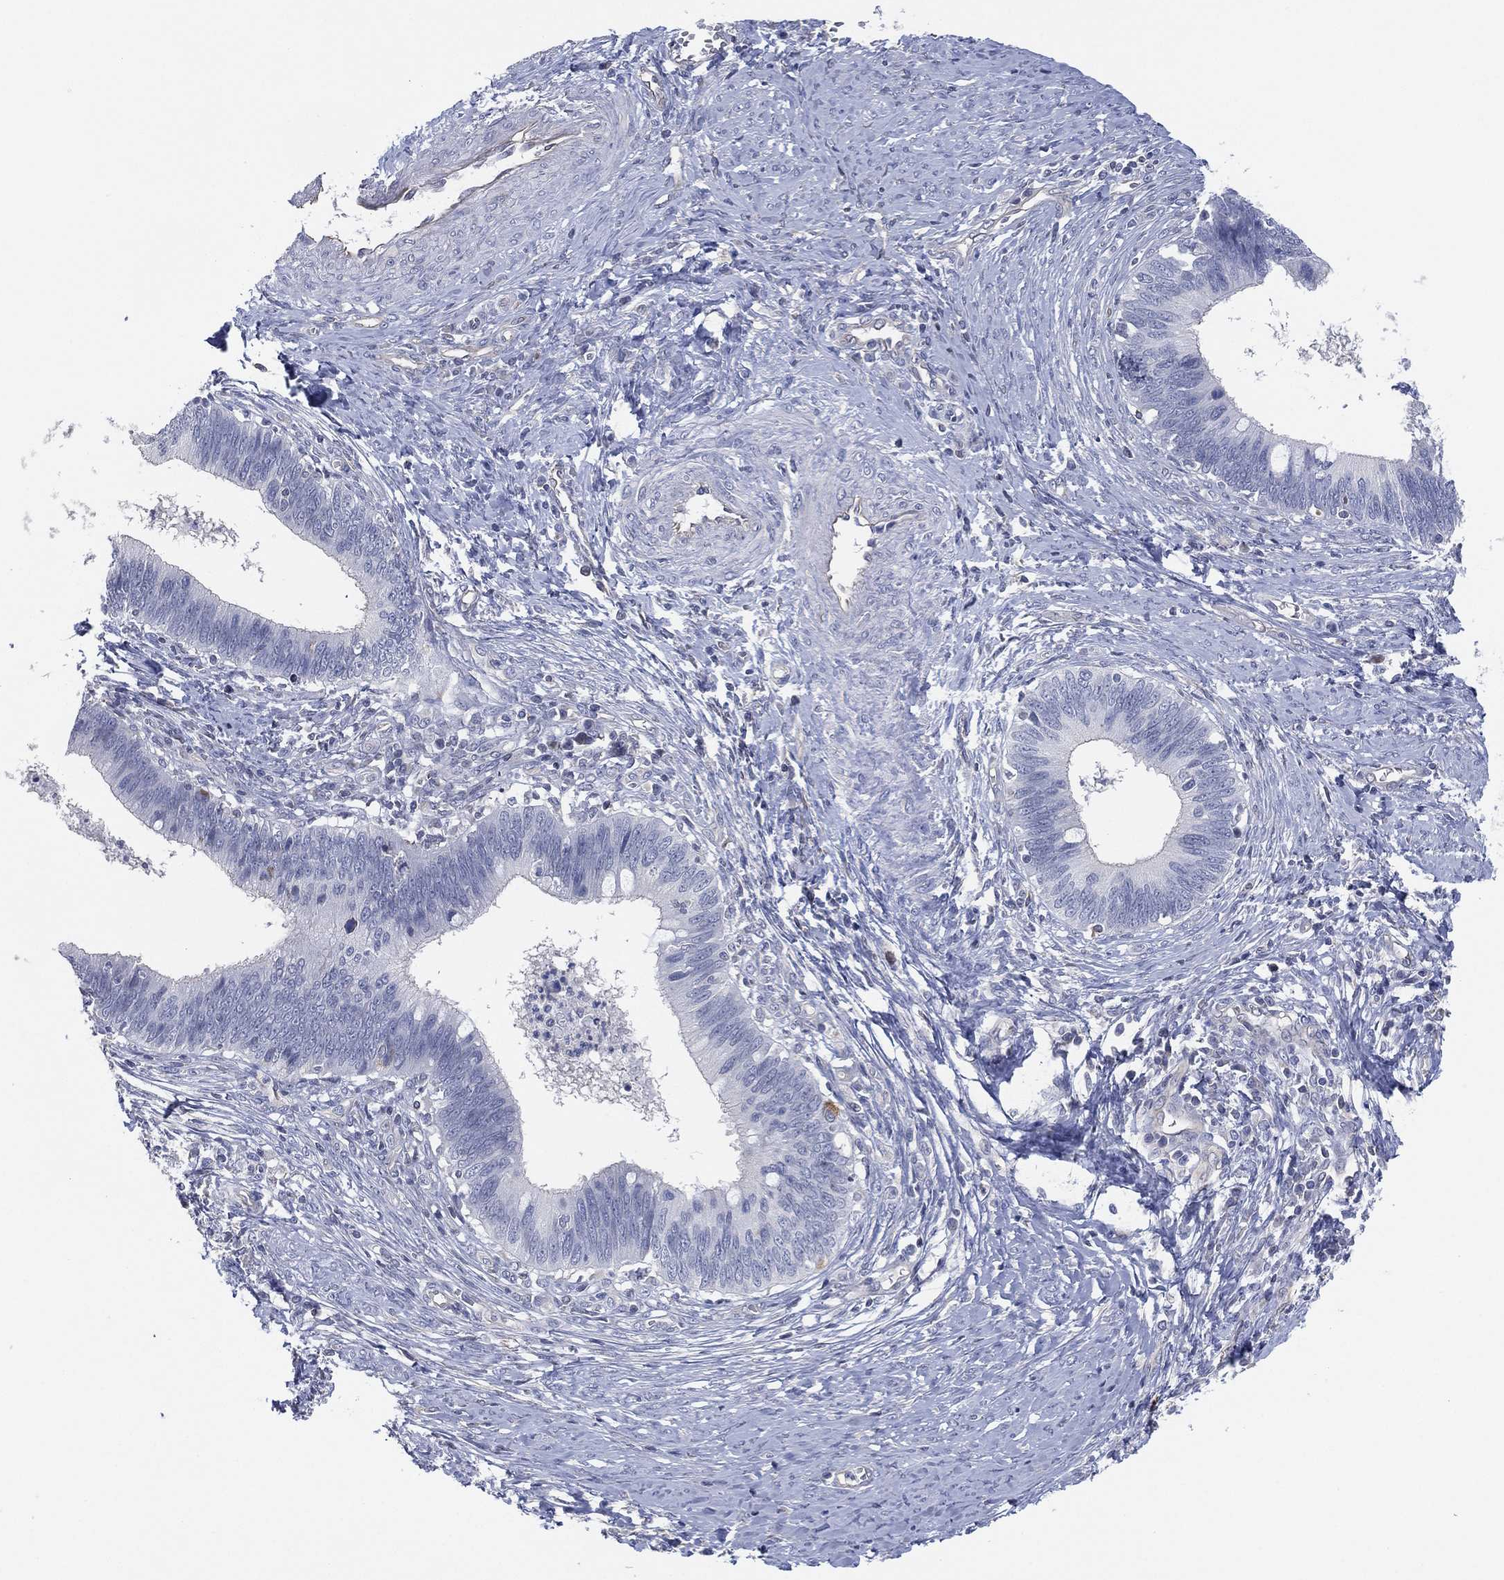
{"staining": {"intensity": "negative", "quantity": "none", "location": "none"}, "tissue": "cervical cancer", "cell_type": "Tumor cells", "image_type": "cancer", "snomed": [{"axis": "morphology", "description": "Adenocarcinoma, NOS"}, {"axis": "topography", "description": "Cervix"}], "caption": "DAB (3,3'-diaminobenzidine) immunohistochemical staining of human cervical cancer displays no significant positivity in tumor cells. Brightfield microscopy of immunohistochemistry (IHC) stained with DAB (3,3'-diaminobenzidine) (brown) and hematoxylin (blue), captured at high magnification.", "gene": "CFTR", "patient": {"sex": "female", "age": 42}}